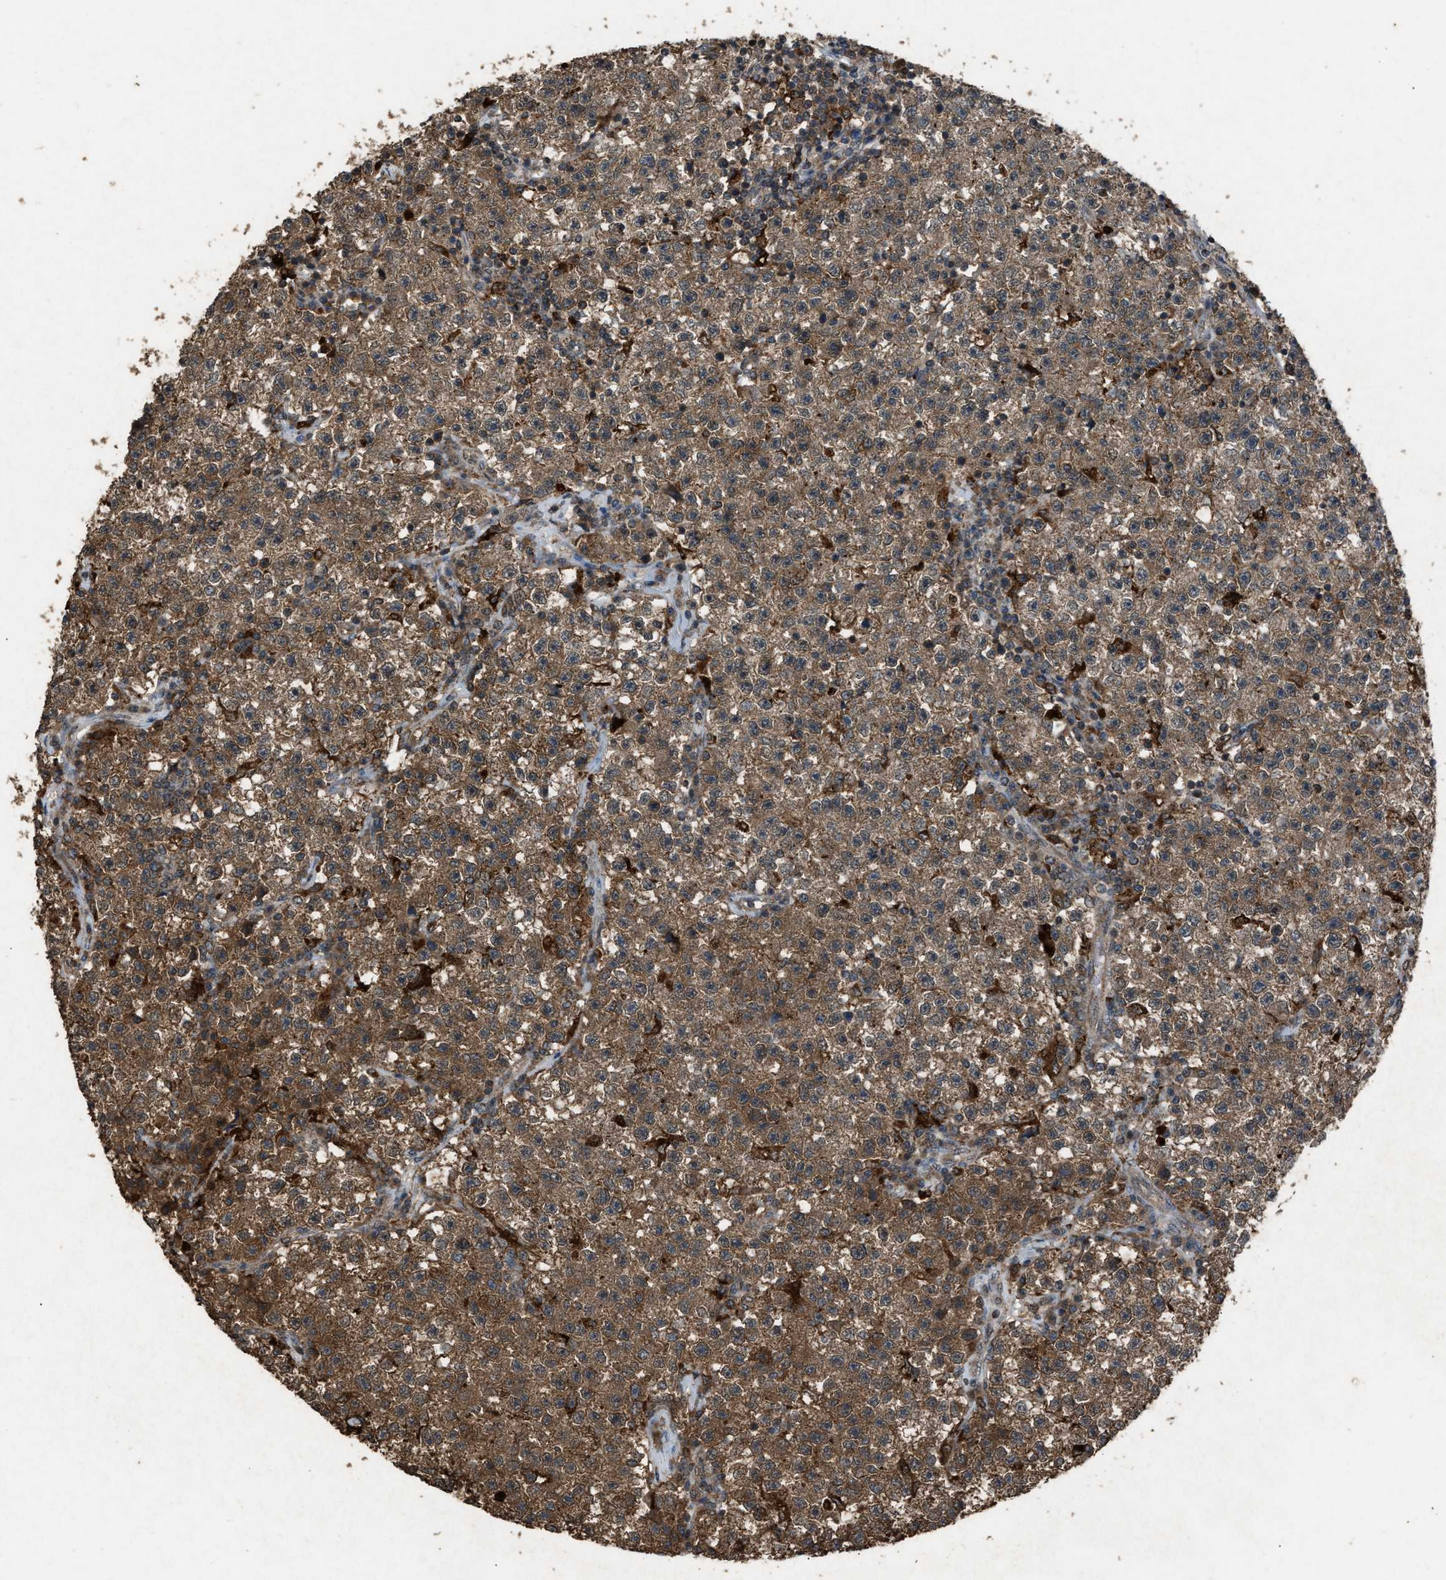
{"staining": {"intensity": "moderate", "quantity": ">75%", "location": "cytoplasmic/membranous"}, "tissue": "testis cancer", "cell_type": "Tumor cells", "image_type": "cancer", "snomed": [{"axis": "morphology", "description": "Seminoma, NOS"}, {"axis": "topography", "description": "Testis"}], "caption": "Brown immunohistochemical staining in testis cancer shows moderate cytoplasmic/membranous staining in about >75% of tumor cells.", "gene": "PSMD1", "patient": {"sex": "male", "age": 22}}